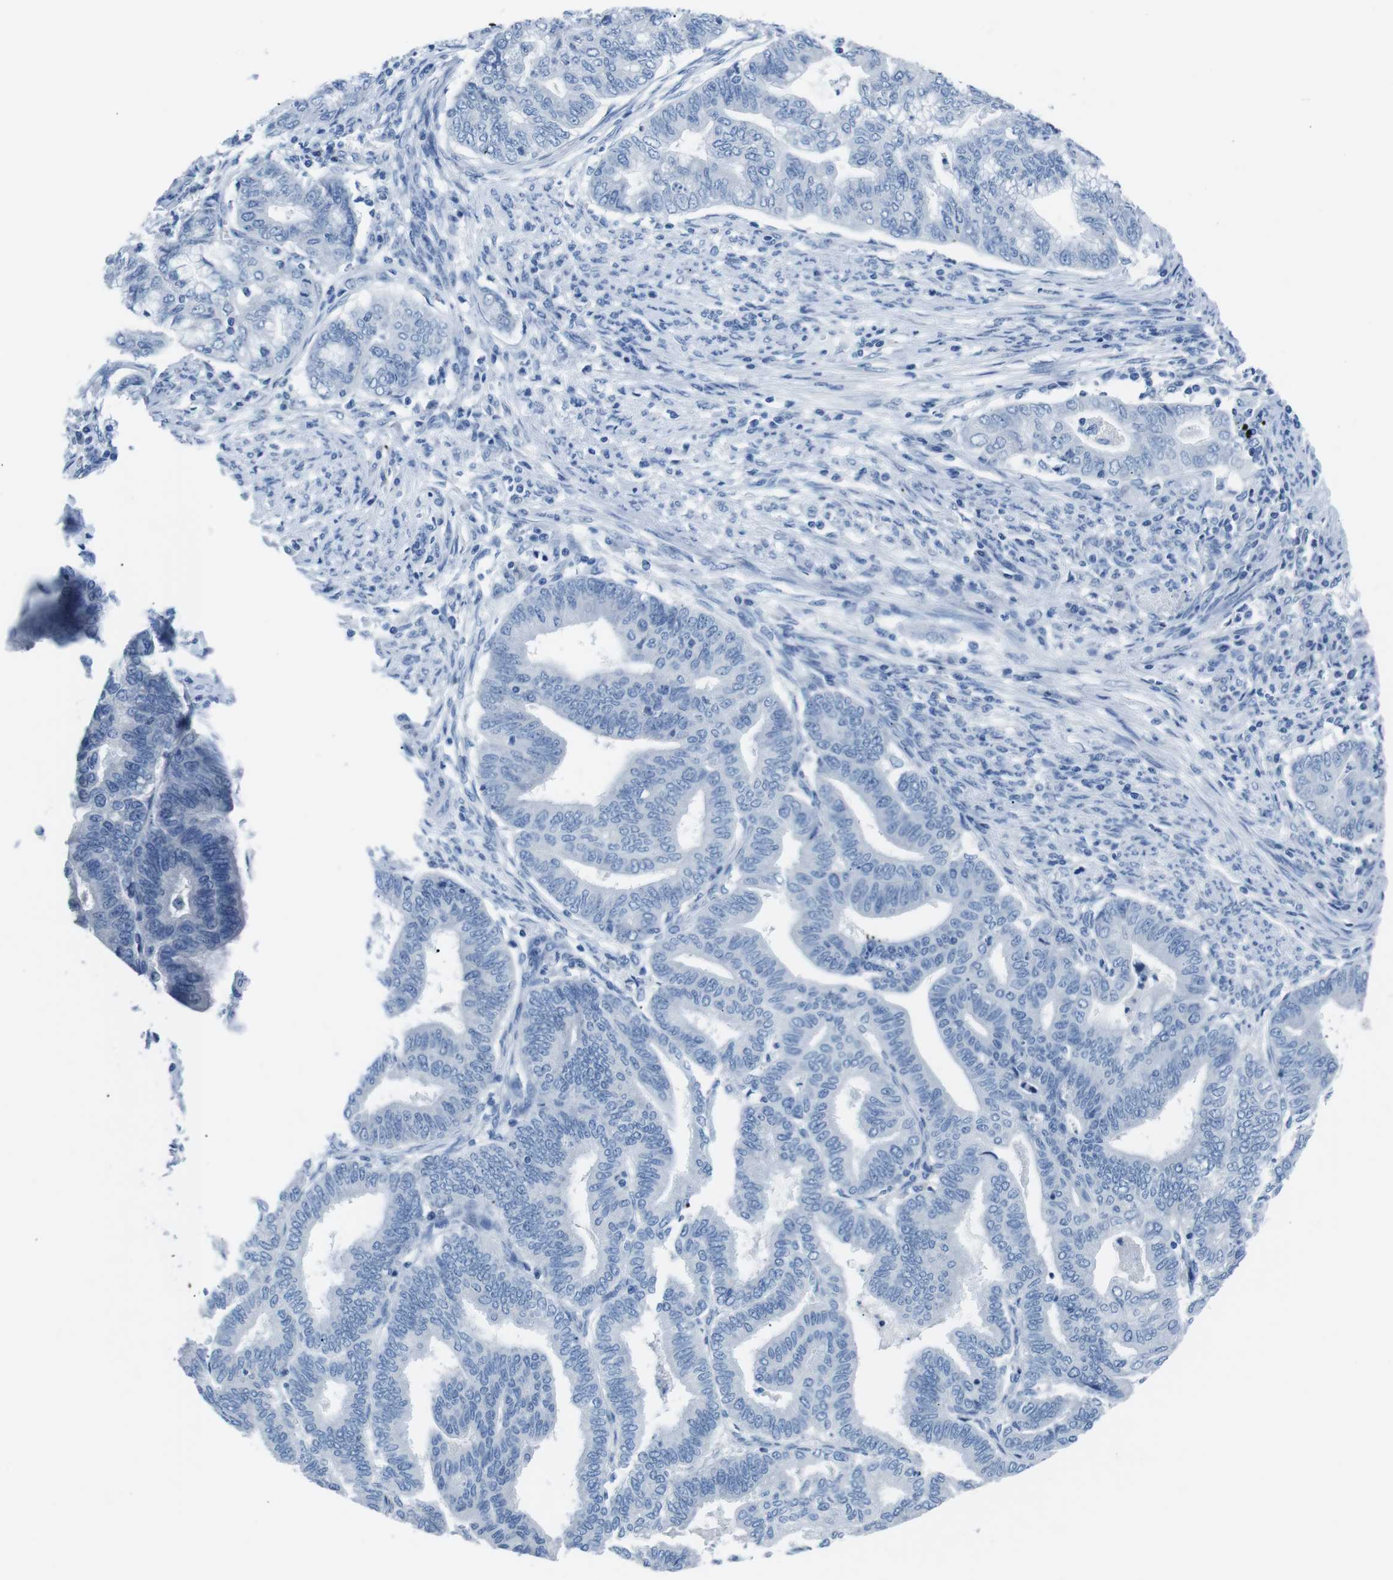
{"staining": {"intensity": "negative", "quantity": "none", "location": "none"}, "tissue": "endometrial cancer", "cell_type": "Tumor cells", "image_type": "cancer", "snomed": [{"axis": "morphology", "description": "Adenocarcinoma, NOS"}, {"axis": "topography", "description": "Endometrium"}], "caption": "Immunohistochemistry of endometrial cancer demonstrates no expression in tumor cells.", "gene": "MUC2", "patient": {"sex": "female", "age": 79}}